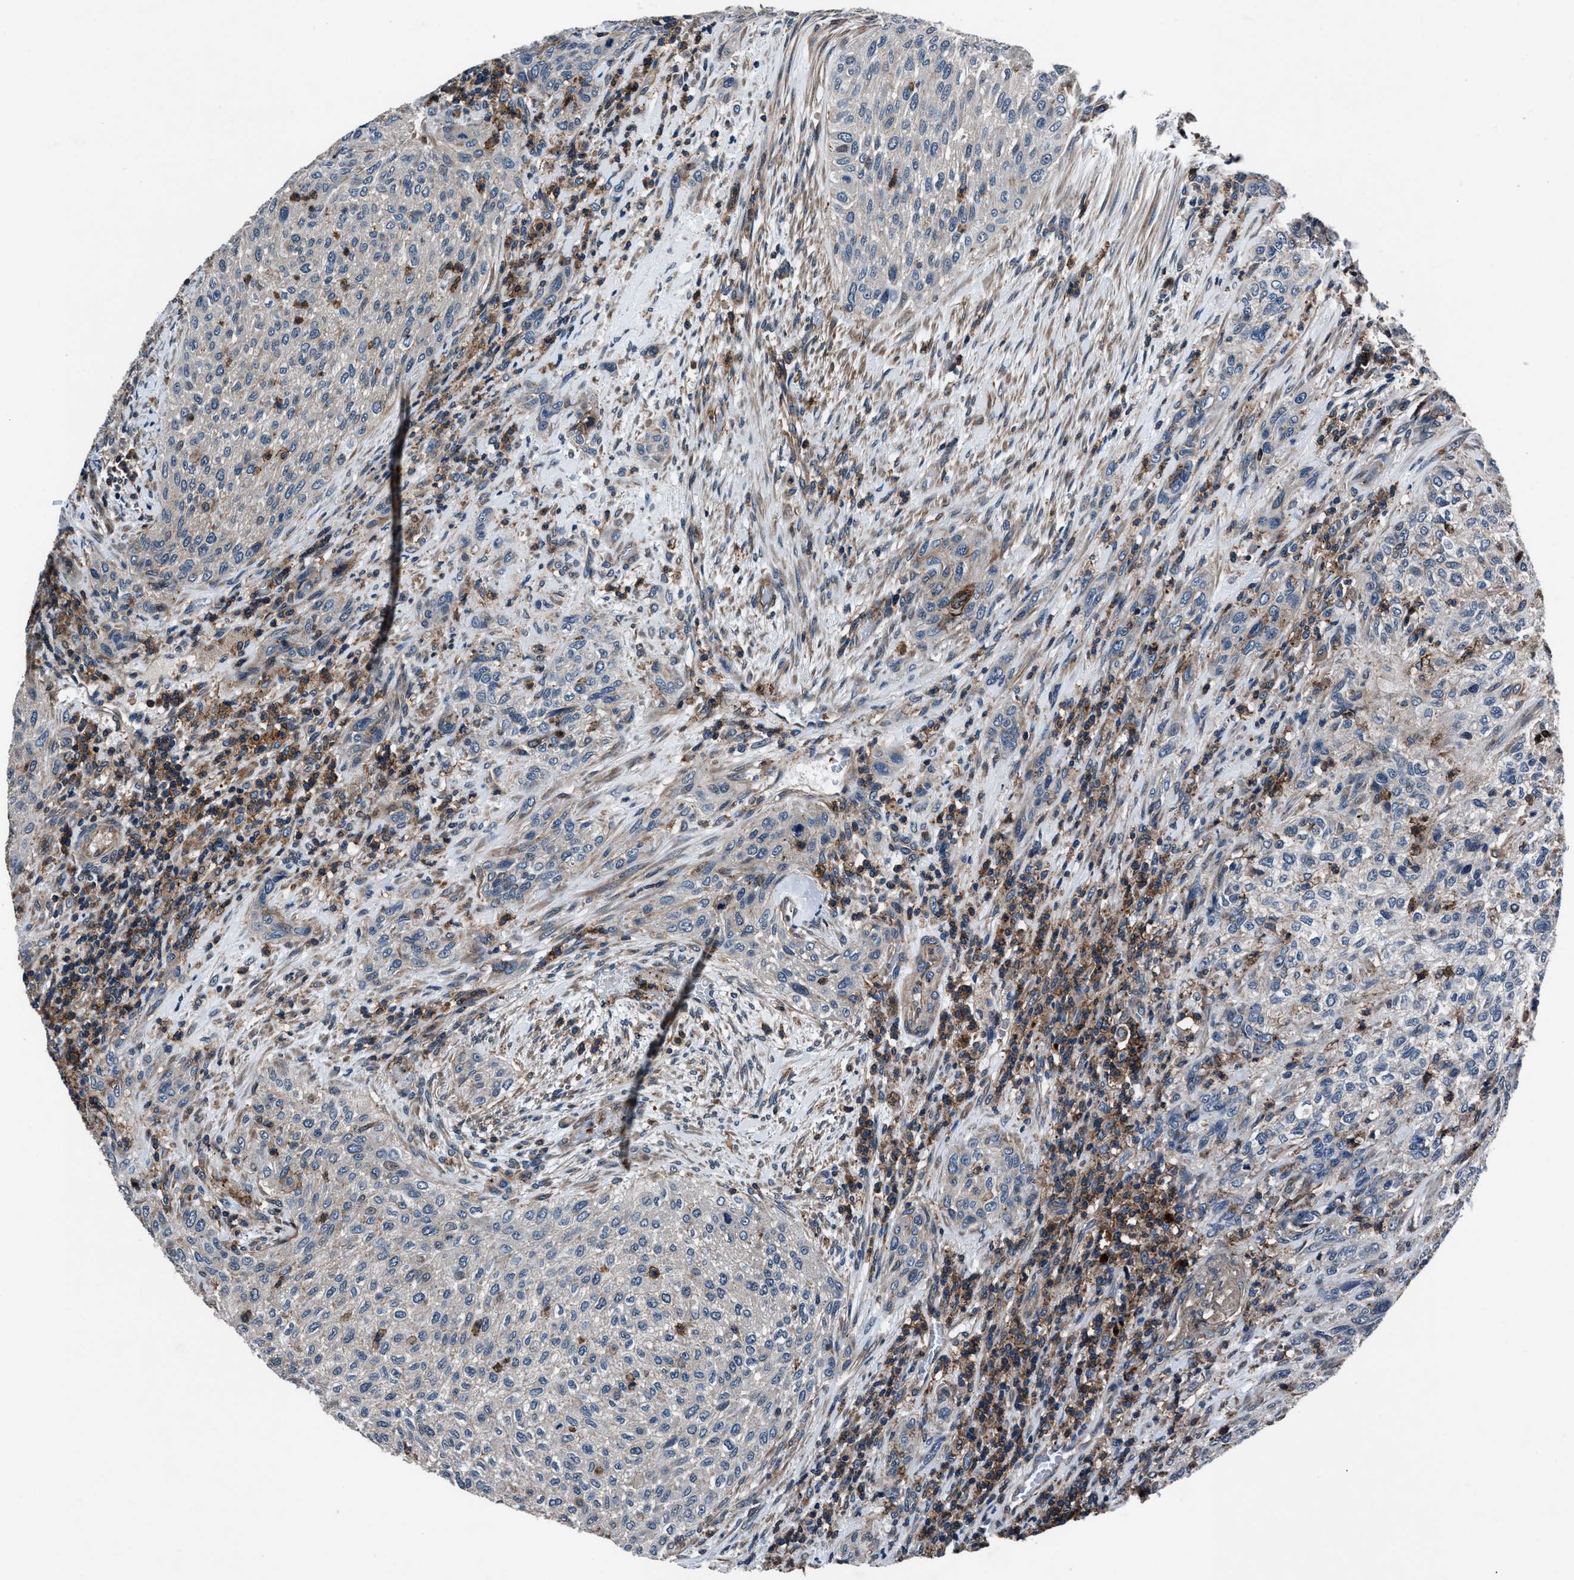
{"staining": {"intensity": "weak", "quantity": "<25%", "location": "cytoplasmic/membranous,nuclear"}, "tissue": "urothelial cancer", "cell_type": "Tumor cells", "image_type": "cancer", "snomed": [{"axis": "morphology", "description": "Urothelial carcinoma, Low grade"}, {"axis": "morphology", "description": "Urothelial carcinoma, High grade"}, {"axis": "topography", "description": "Urinary bladder"}], "caption": "DAB immunohistochemical staining of human urothelial cancer exhibits no significant staining in tumor cells.", "gene": "MFSD11", "patient": {"sex": "male", "age": 35}}